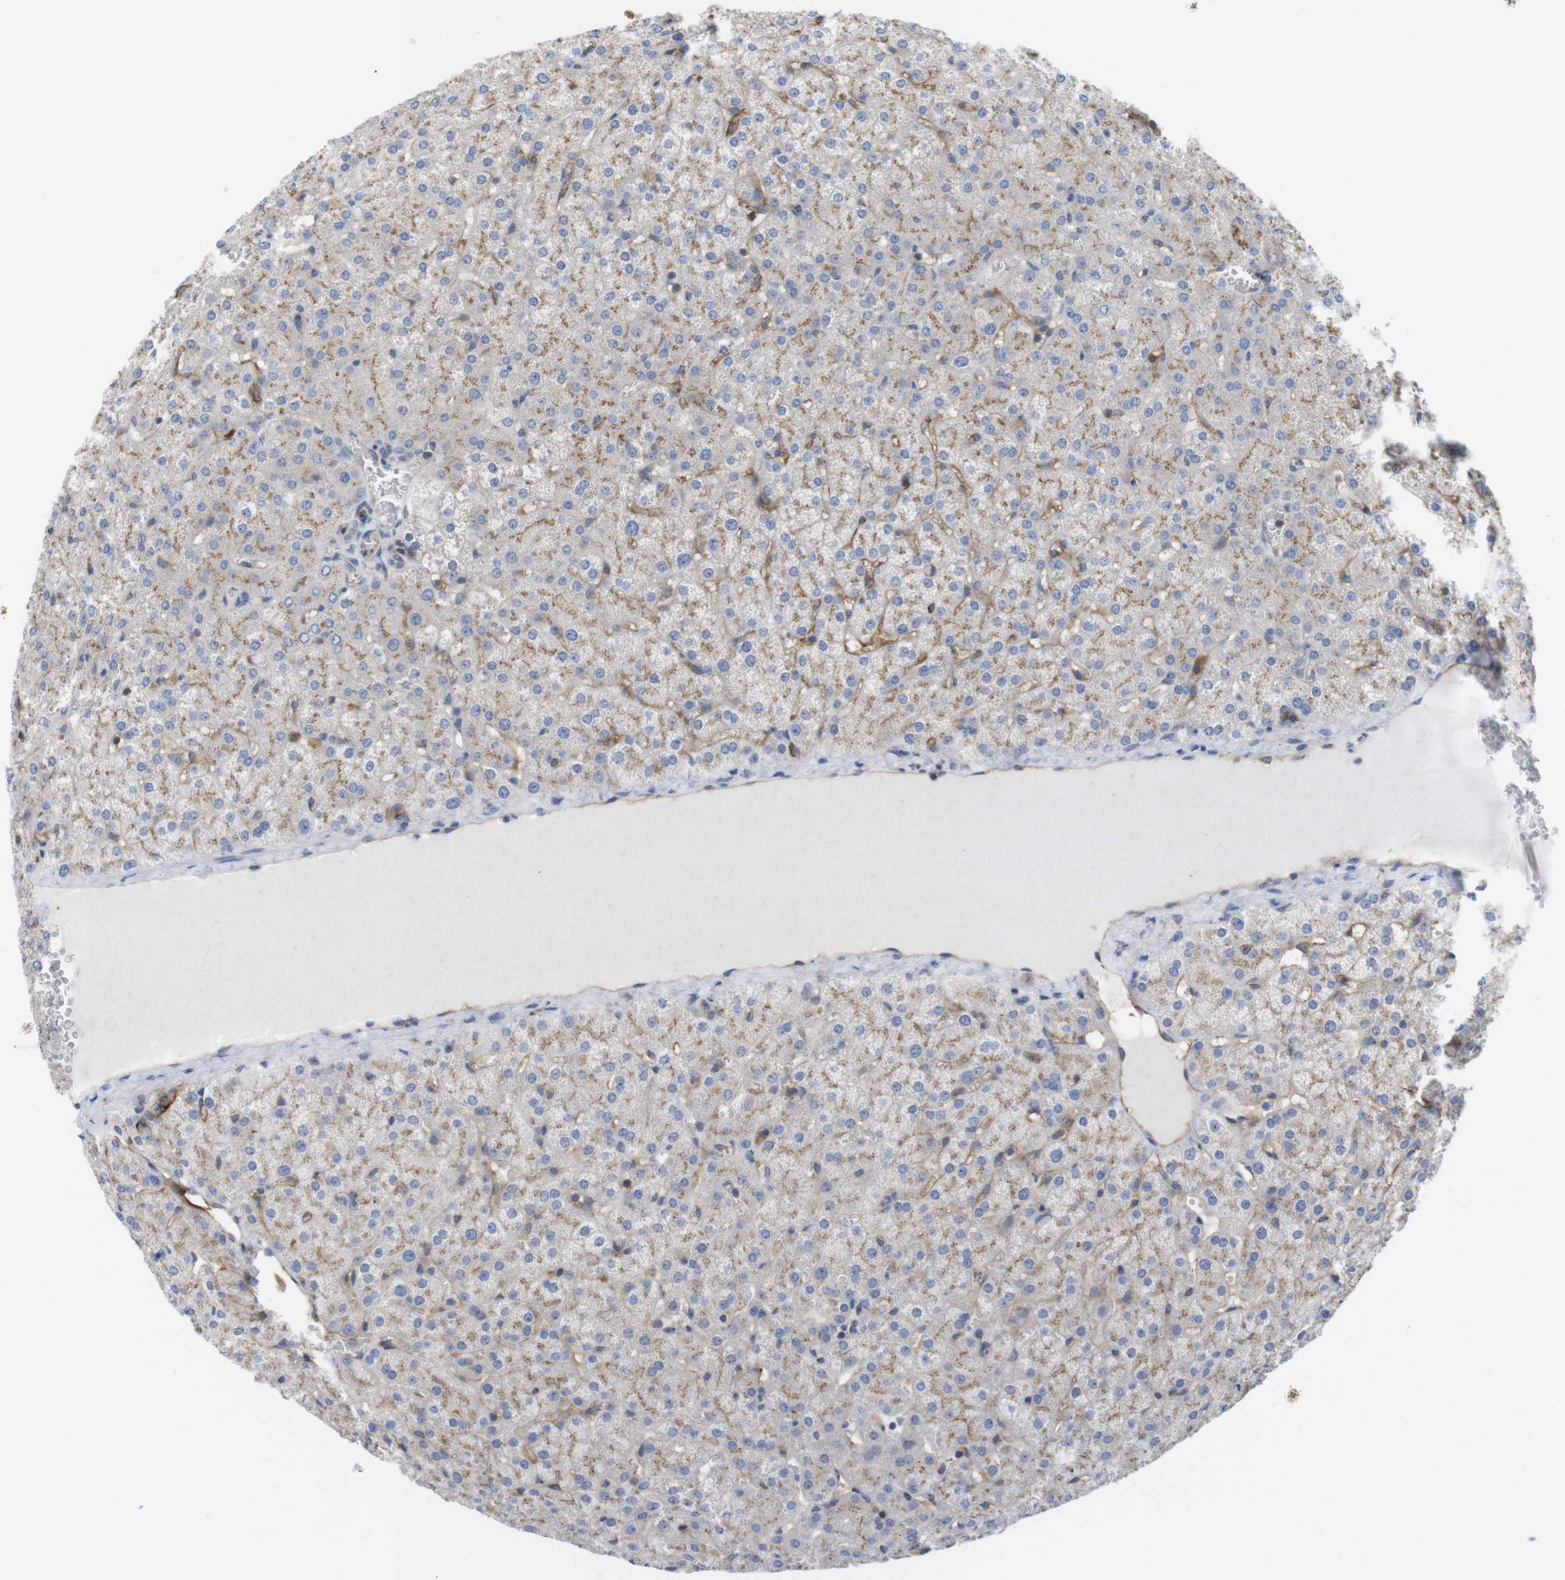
{"staining": {"intensity": "weak", "quantity": "<25%", "location": "cytoplasmic/membranous"}, "tissue": "liver", "cell_type": "Cholangiocytes", "image_type": "normal", "snomed": [{"axis": "morphology", "description": "Normal tissue, NOS"}, {"axis": "topography", "description": "Liver"}], "caption": "A high-resolution histopathology image shows immunohistochemistry staining of normal liver, which displays no significant staining in cholangiocytes. Nuclei are stained in blue.", "gene": "CCR6", "patient": {"sex": "female", "age": 32}}